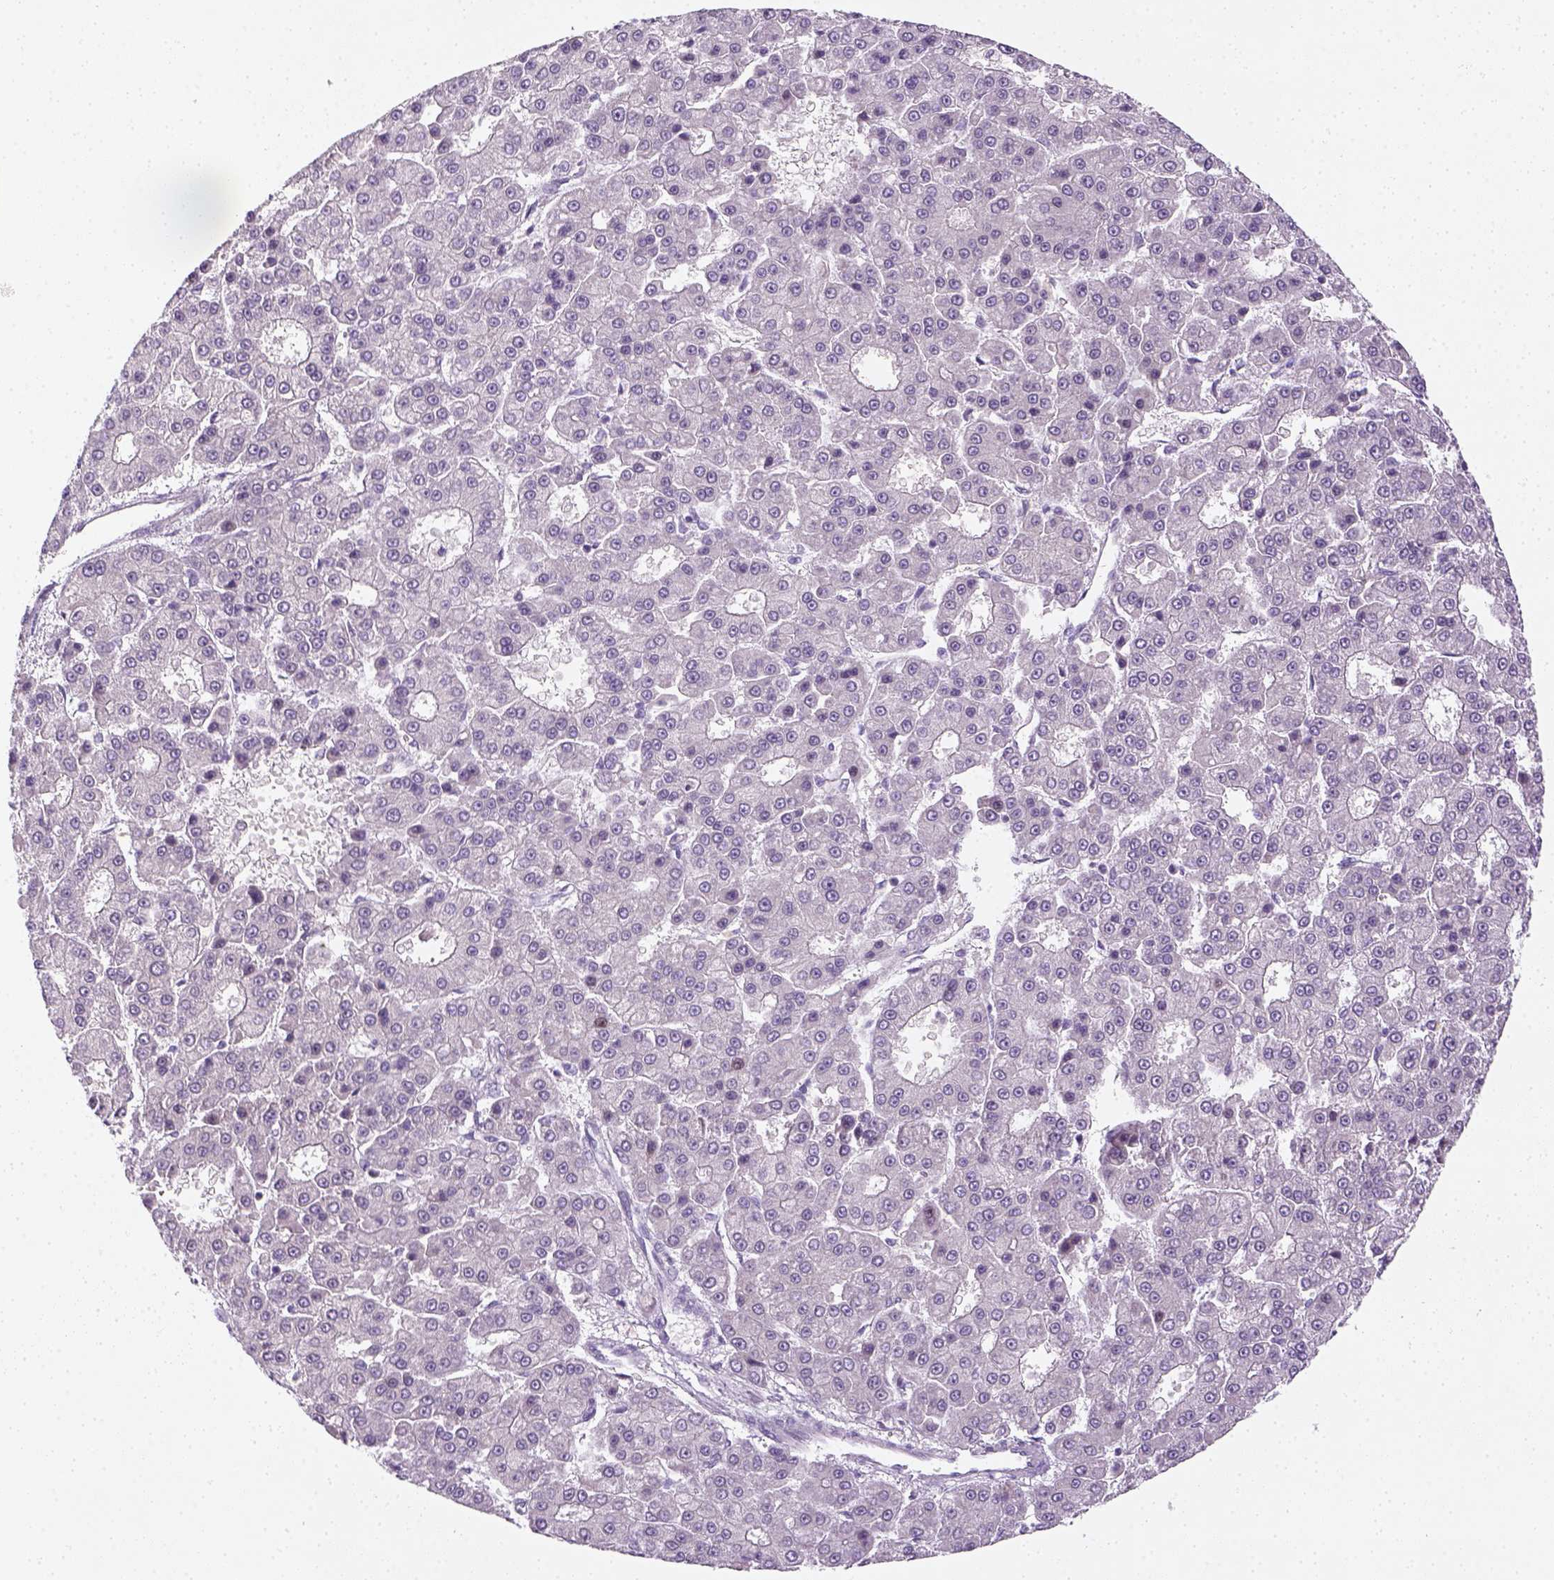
{"staining": {"intensity": "negative", "quantity": "none", "location": "none"}, "tissue": "liver cancer", "cell_type": "Tumor cells", "image_type": "cancer", "snomed": [{"axis": "morphology", "description": "Carcinoma, Hepatocellular, NOS"}, {"axis": "topography", "description": "Liver"}], "caption": "Tumor cells show no significant staining in liver cancer (hepatocellular carcinoma). (DAB (3,3'-diaminobenzidine) IHC, high magnification).", "gene": "MAGEB3", "patient": {"sex": "male", "age": 70}}